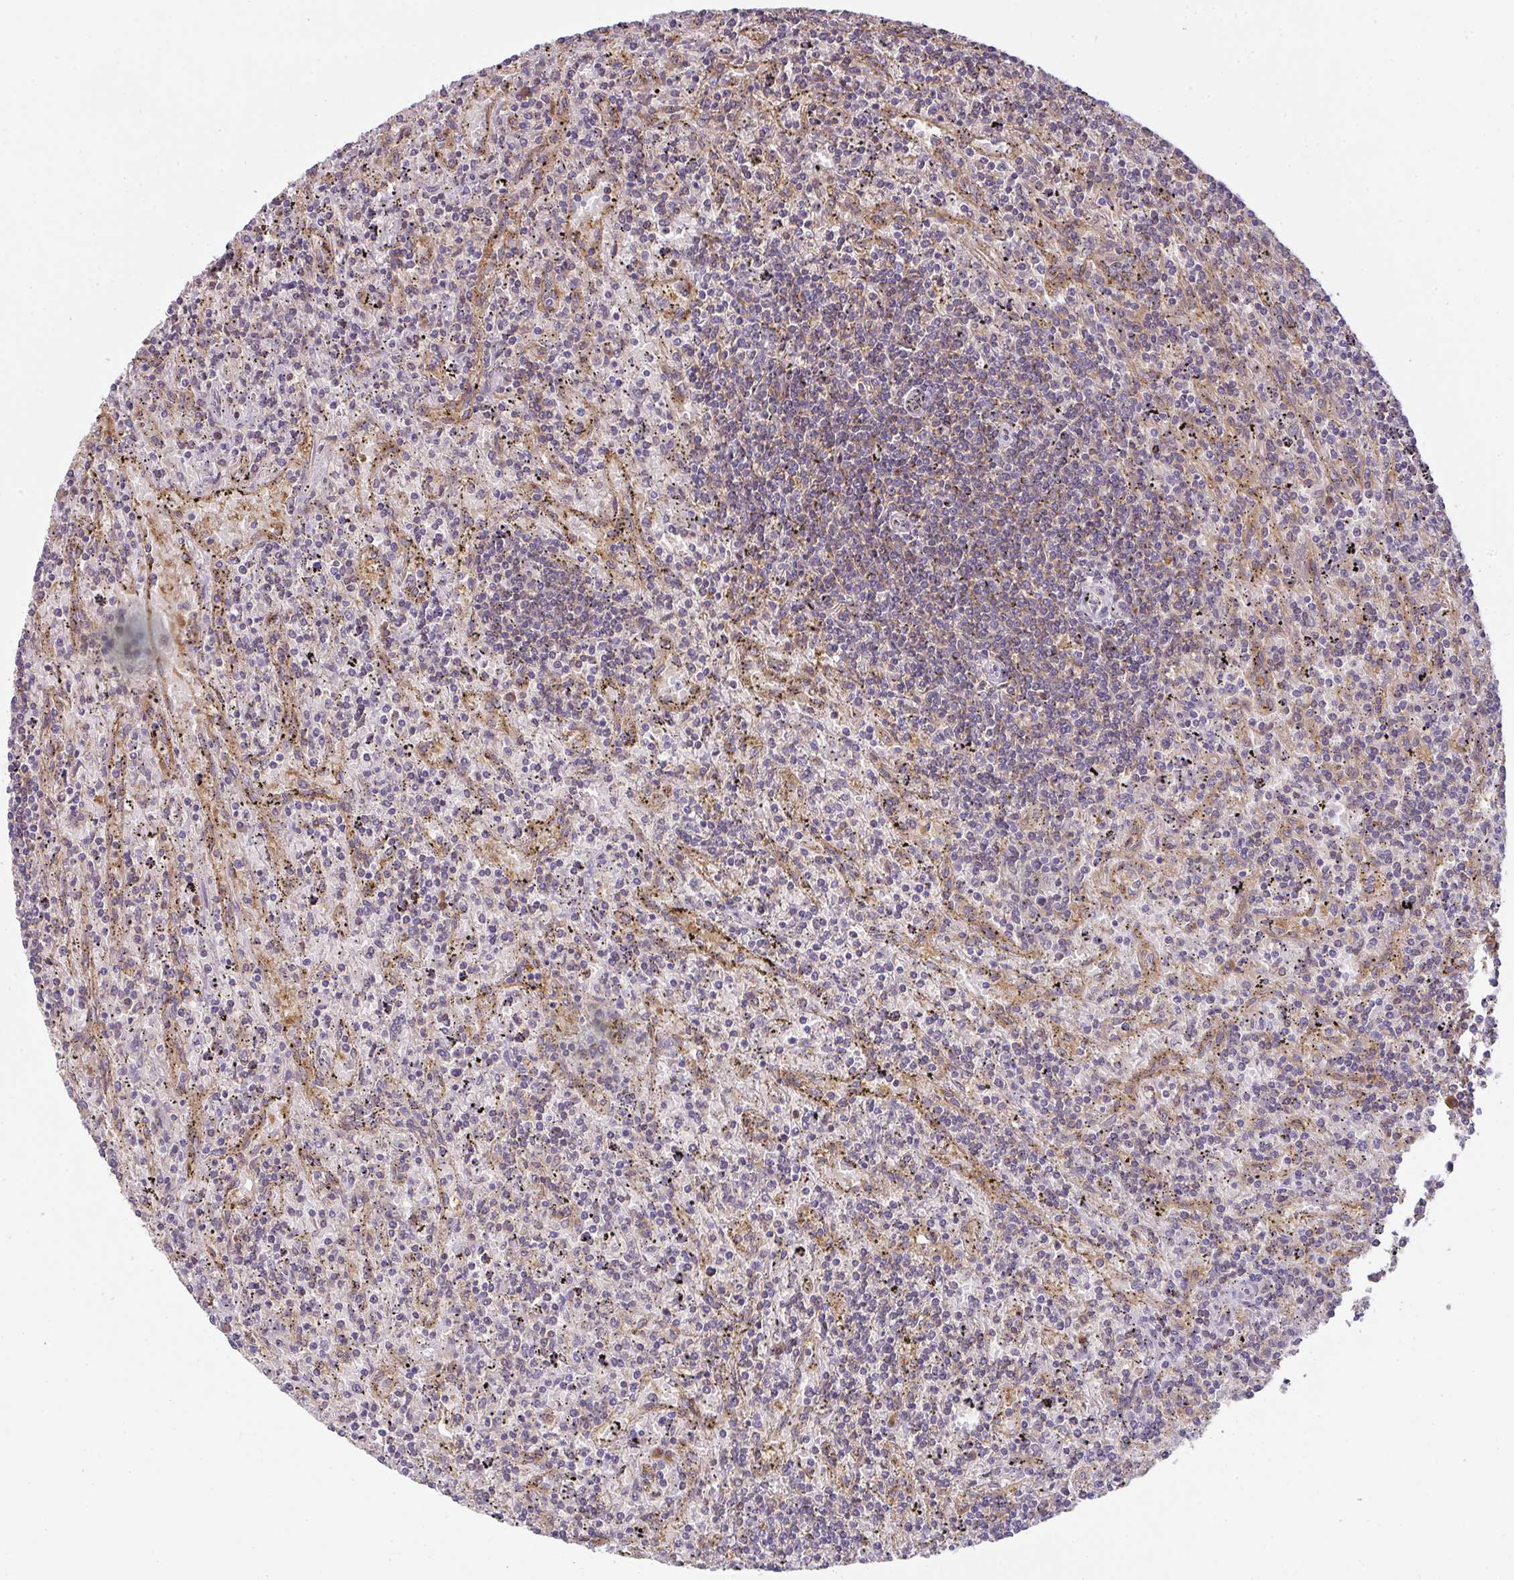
{"staining": {"intensity": "negative", "quantity": "none", "location": "none"}, "tissue": "lymphoma", "cell_type": "Tumor cells", "image_type": "cancer", "snomed": [{"axis": "morphology", "description": "Malignant lymphoma, non-Hodgkin's type, Low grade"}, {"axis": "topography", "description": "Spleen"}], "caption": "Immunohistochemistry (IHC) histopathology image of neoplastic tissue: human lymphoma stained with DAB (3,3'-diaminobenzidine) displays no significant protein positivity in tumor cells.", "gene": "SNX5", "patient": {"sex": "male", "age": 76}}